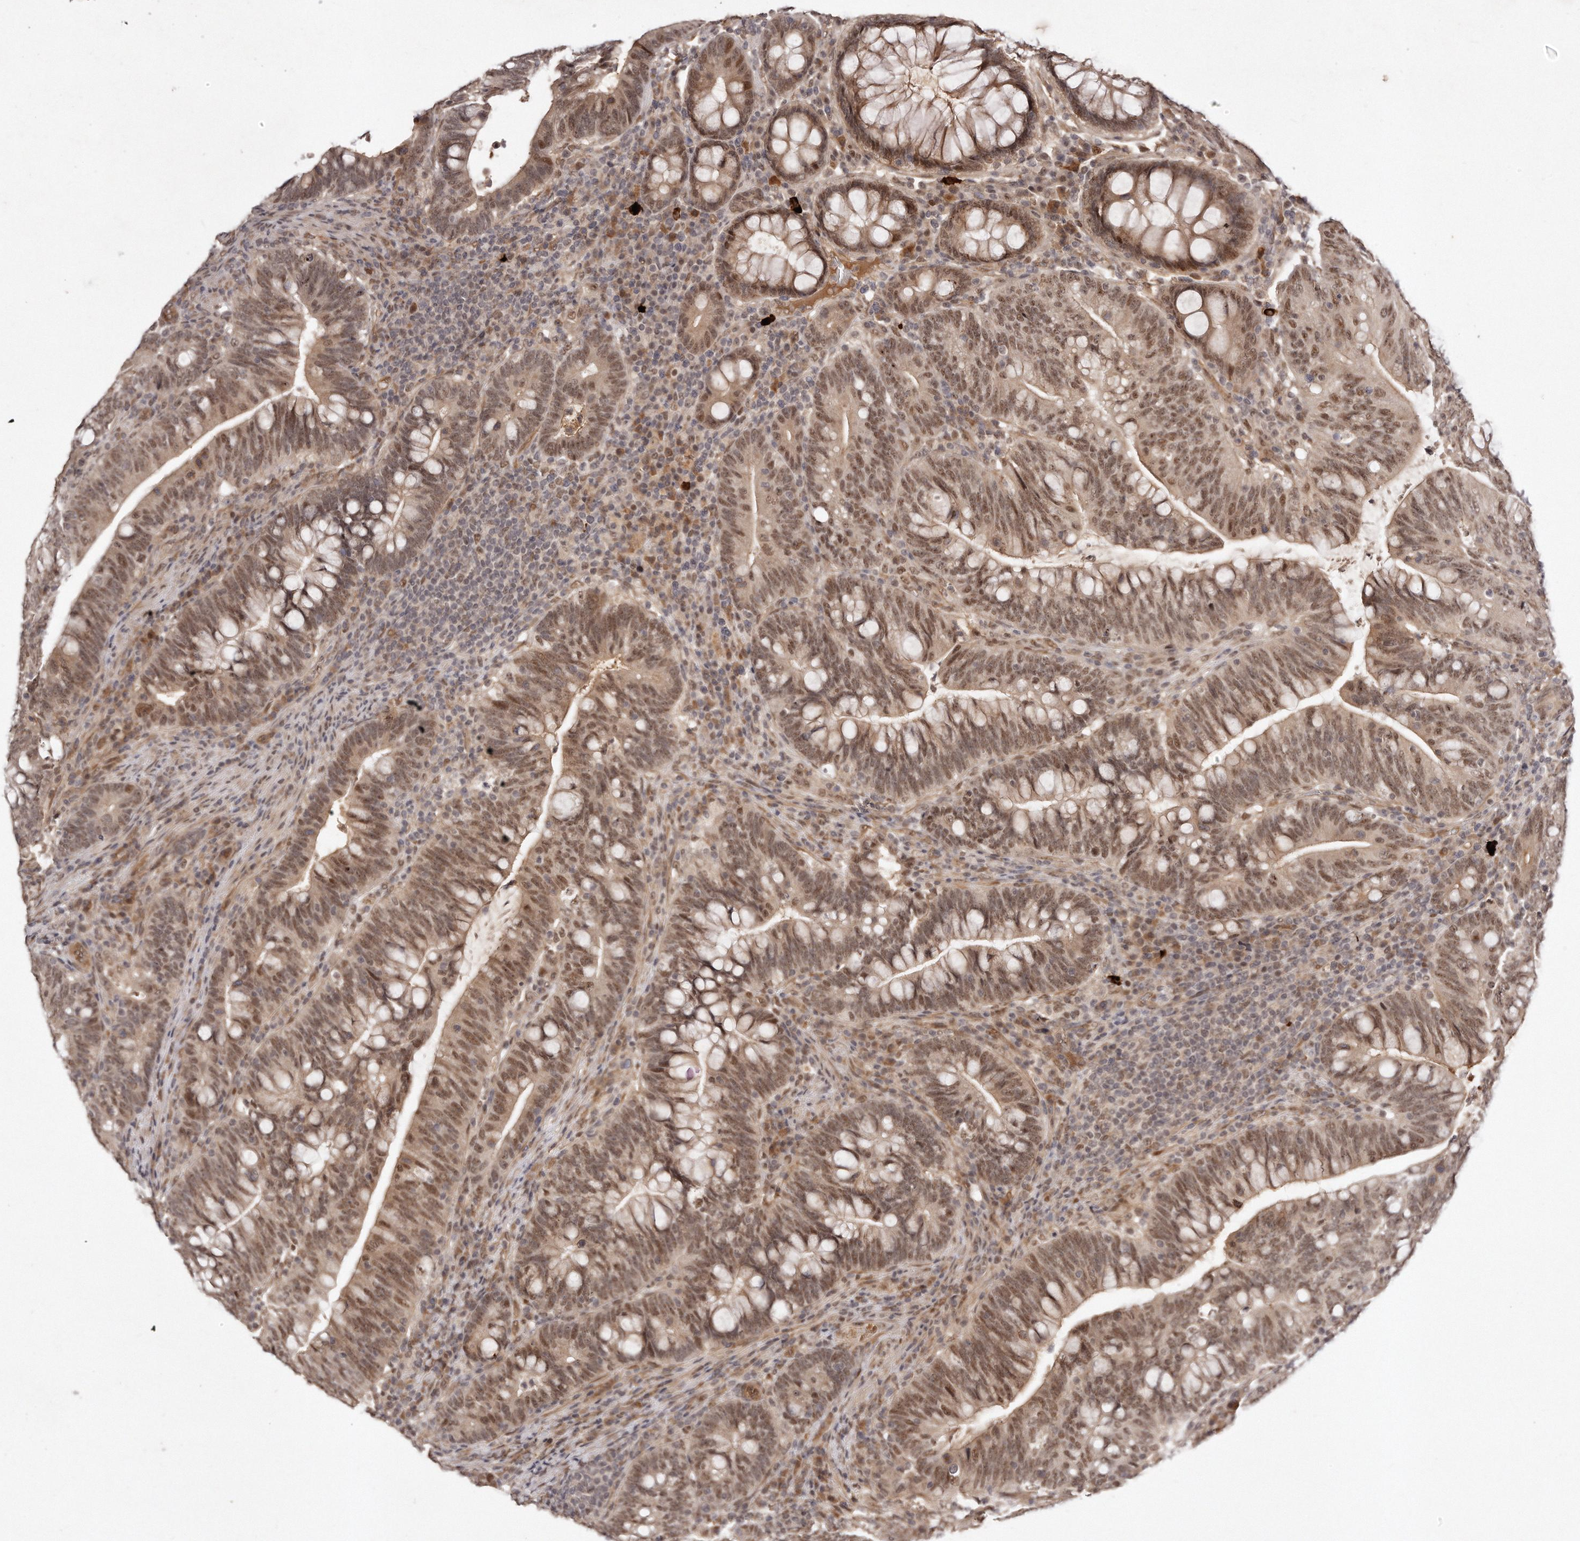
{"staining": {"intensity": "moderate", "quantity": ">75%", "location": "cytoplasmic/membranous,nuclear"}, "tissue": "colorectal cancer", "cell_type": "Tumor cells", "image_type": "cancer", "snomed": [{"axis": "morphology", "description": "Adenocarcinoma, NOS"}, {"axis": "topography", "description": "Colon"}], "caption": "This histopathology image shows IHC staining of human colorectal adenocarcinoma, with medium moderate cytoplasmic/membranous and nuclear positivity in about >75% of tumor cells.", "gene": "SOX4", "patient": {"sex": "female", "age": 66}}